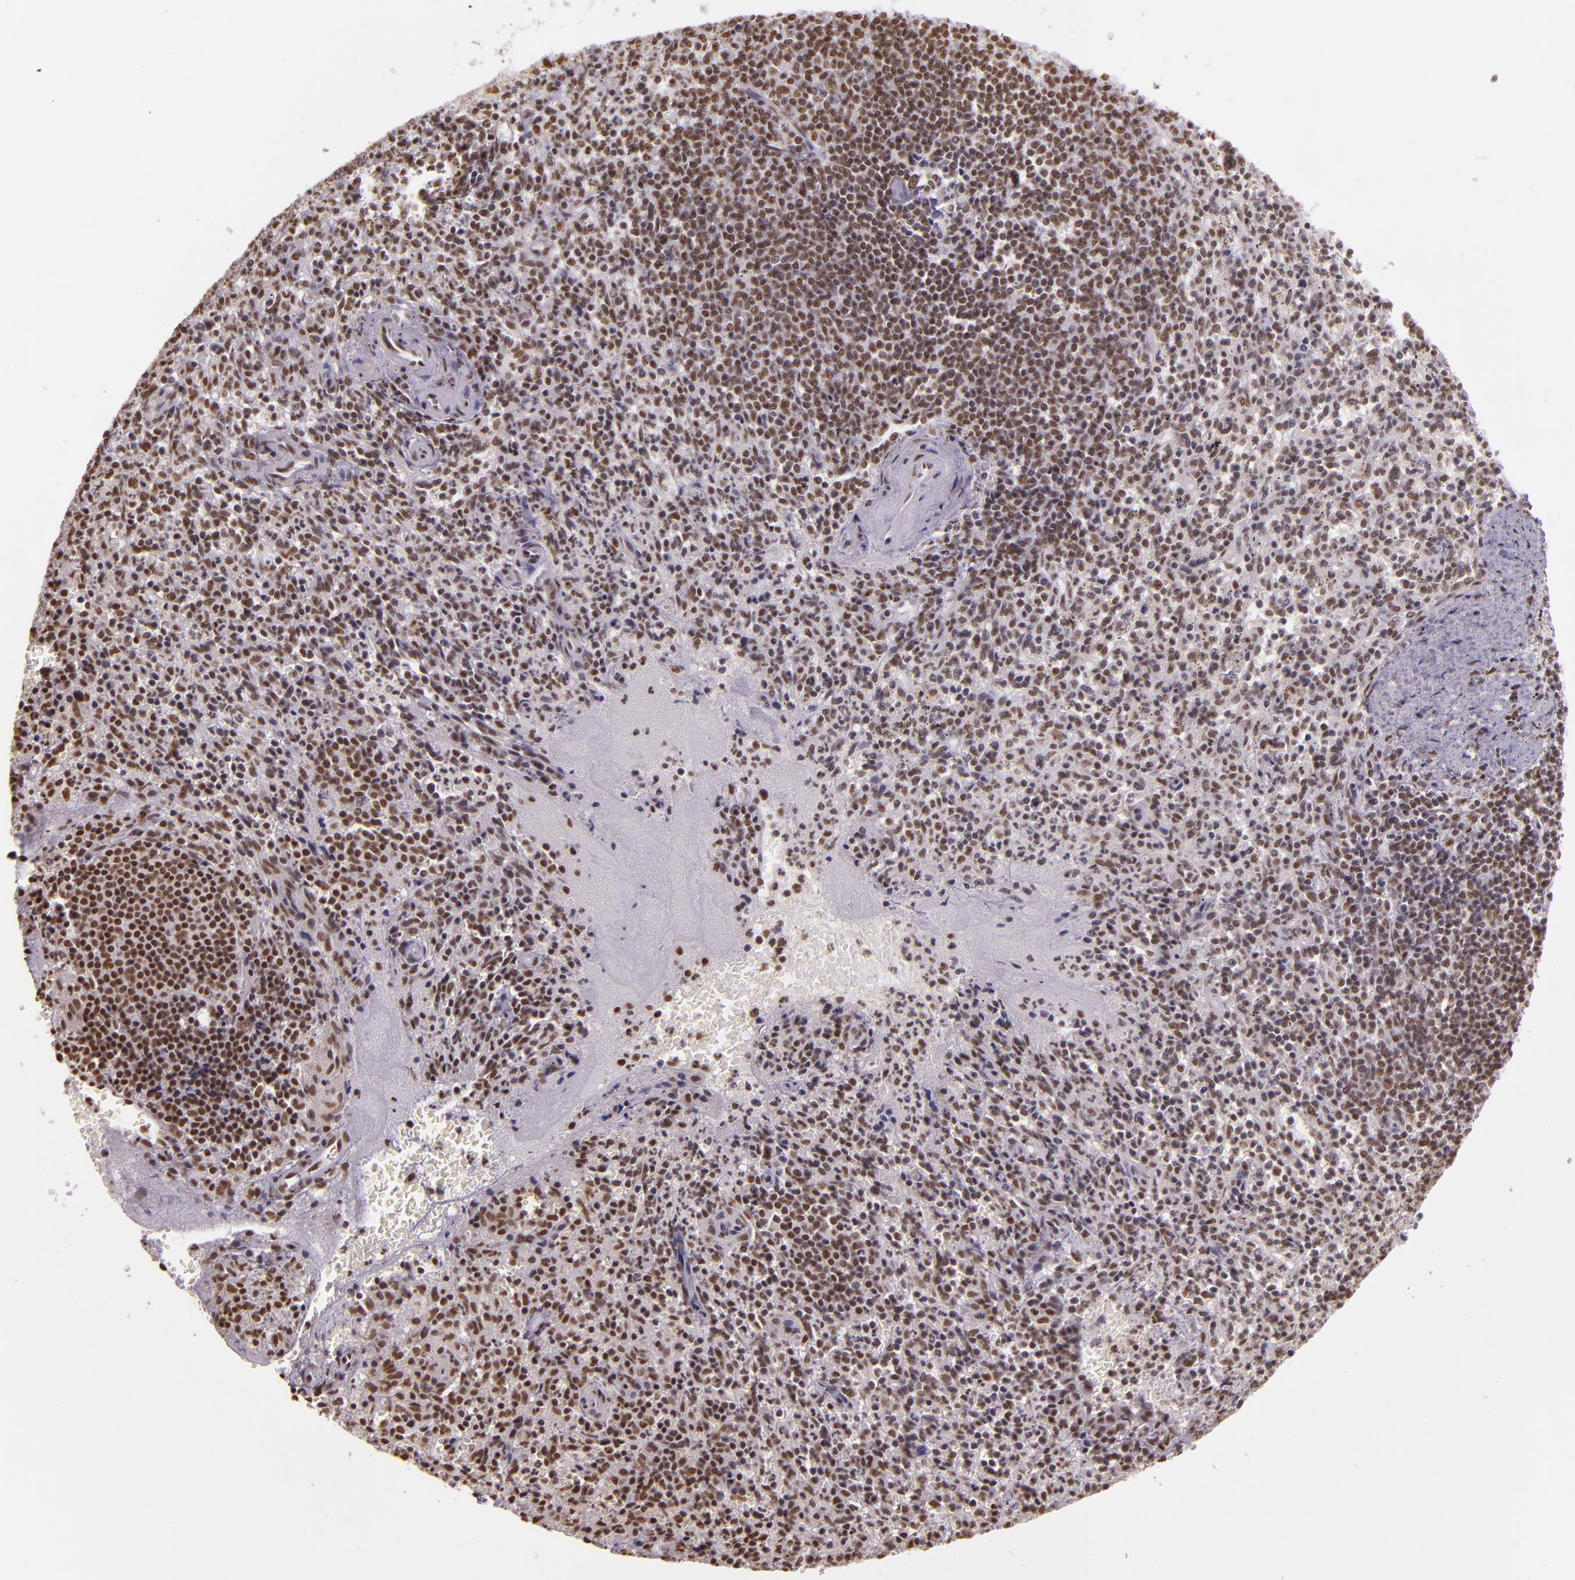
{"staining": {"intensity": "moderate", "quantity": ">75%", "location": "nuclear"}, "tissue": "spleen", "cell_type": "Cells in red pulp", "image_type": "normal", "snomed": [{"axis": "morphology", "description": "Normal tissue, NOS"}, {"axis": "topography", "description": "Spleen"}], "caption": "Spleen was stained to show a protein in brown. There is medium levels of moderate nuclear positivity in approximately >75% of cells in red pulp.", "gene": "USF1", "patient": {"sex": "male", "age": 72}}